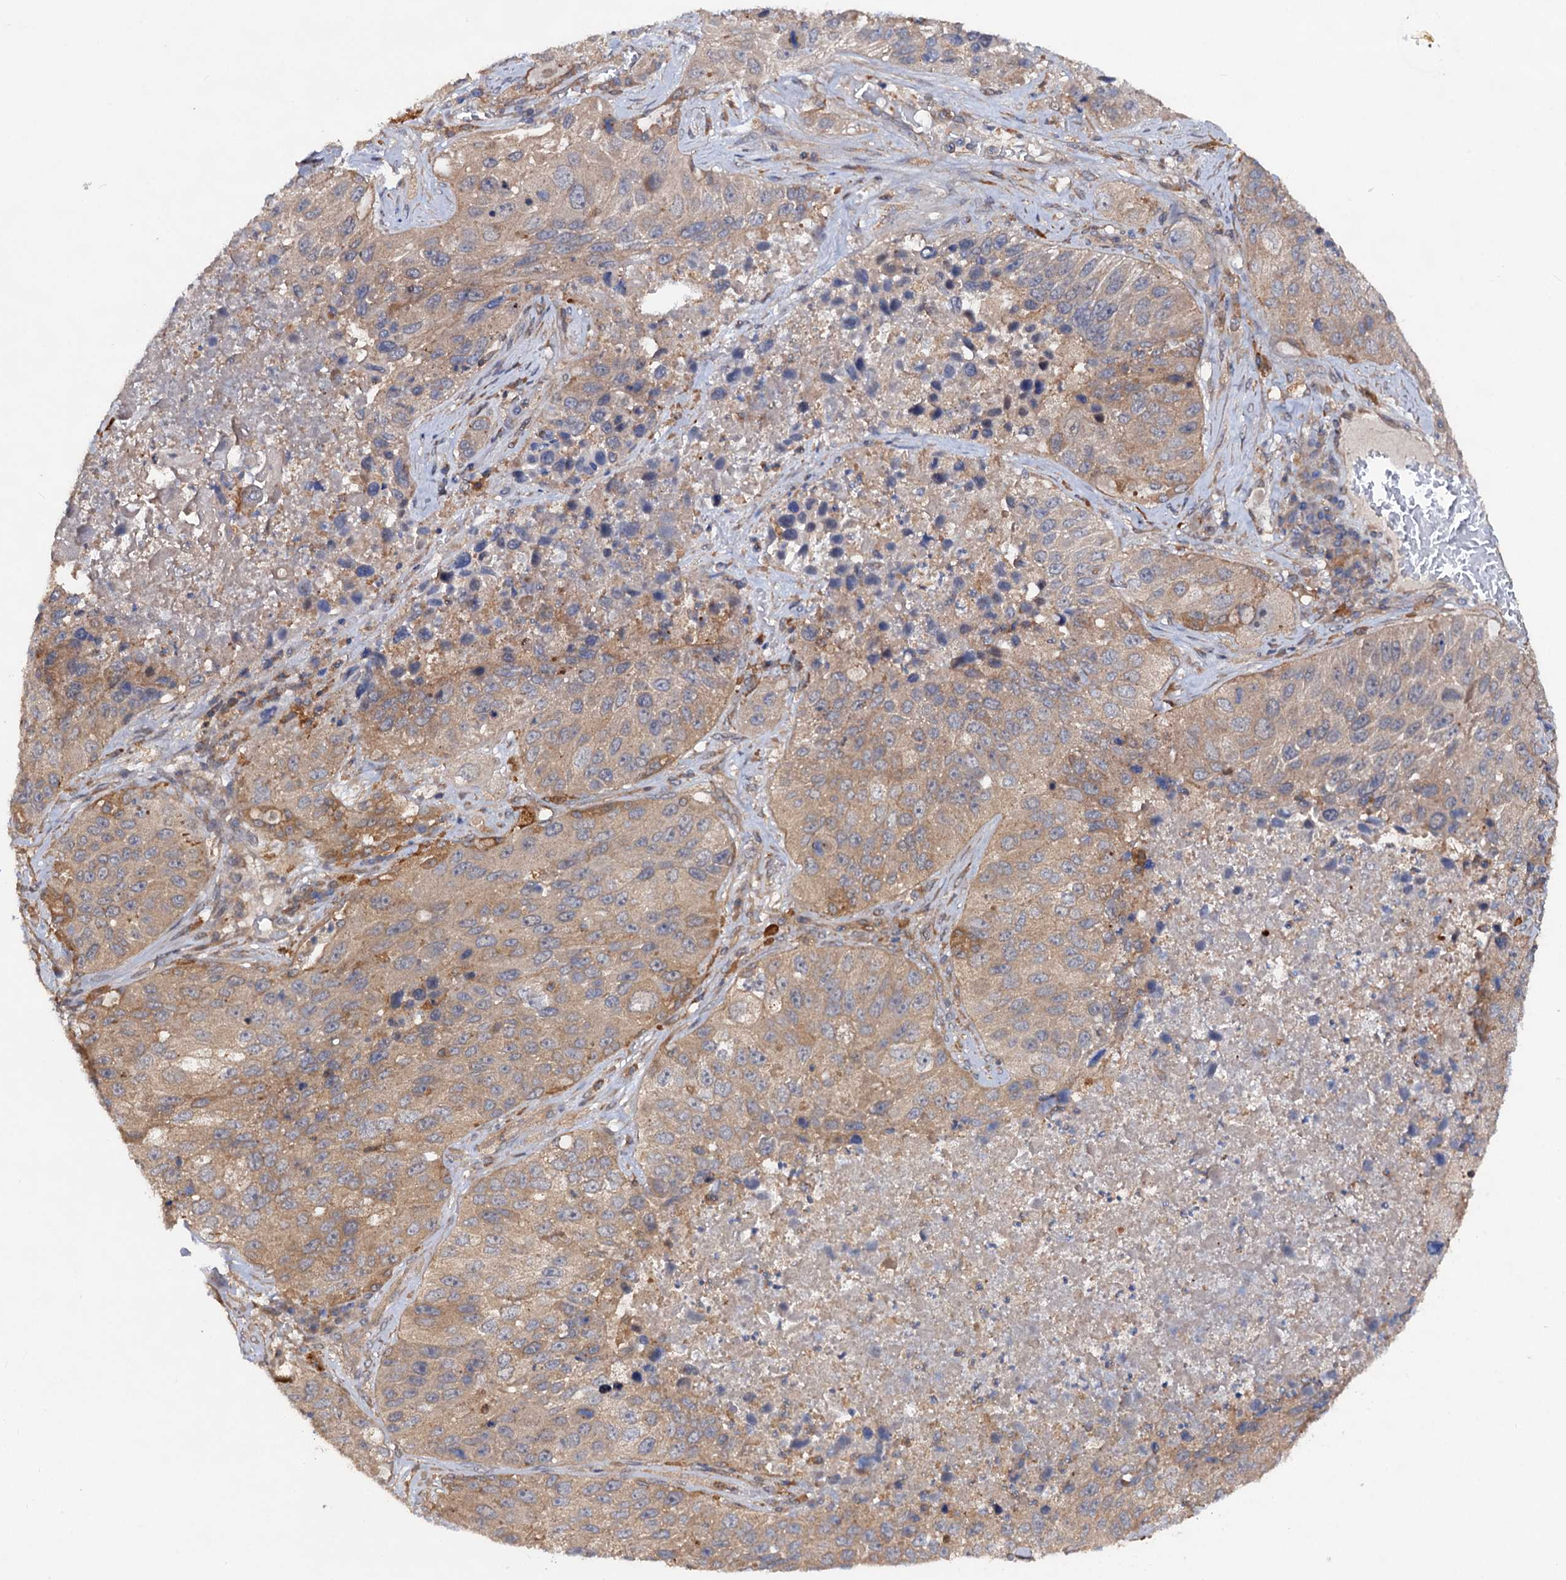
{"staining": {"intensity": "weak", "quantity": ">75%", "location": "cytoplasmic/membranous"}, "tissue": "lung cancer", "cell_type": "Tumor cells", "image_type": "cancer", "snomed": [{"axis": "morphology", "description": "Squamous cell carcinoma, NOS"}, {"axis": "topography", "description": "Lung"}], "caption": "Human lung cancer (squamous cell carcinoma) stained with a brown dye demonstrates weak cytoplasmic/membranous positive expression in approximately >75% of tumor cells.", "gene": "VPS29", "patient": {"sex": "male", "age": 61}}